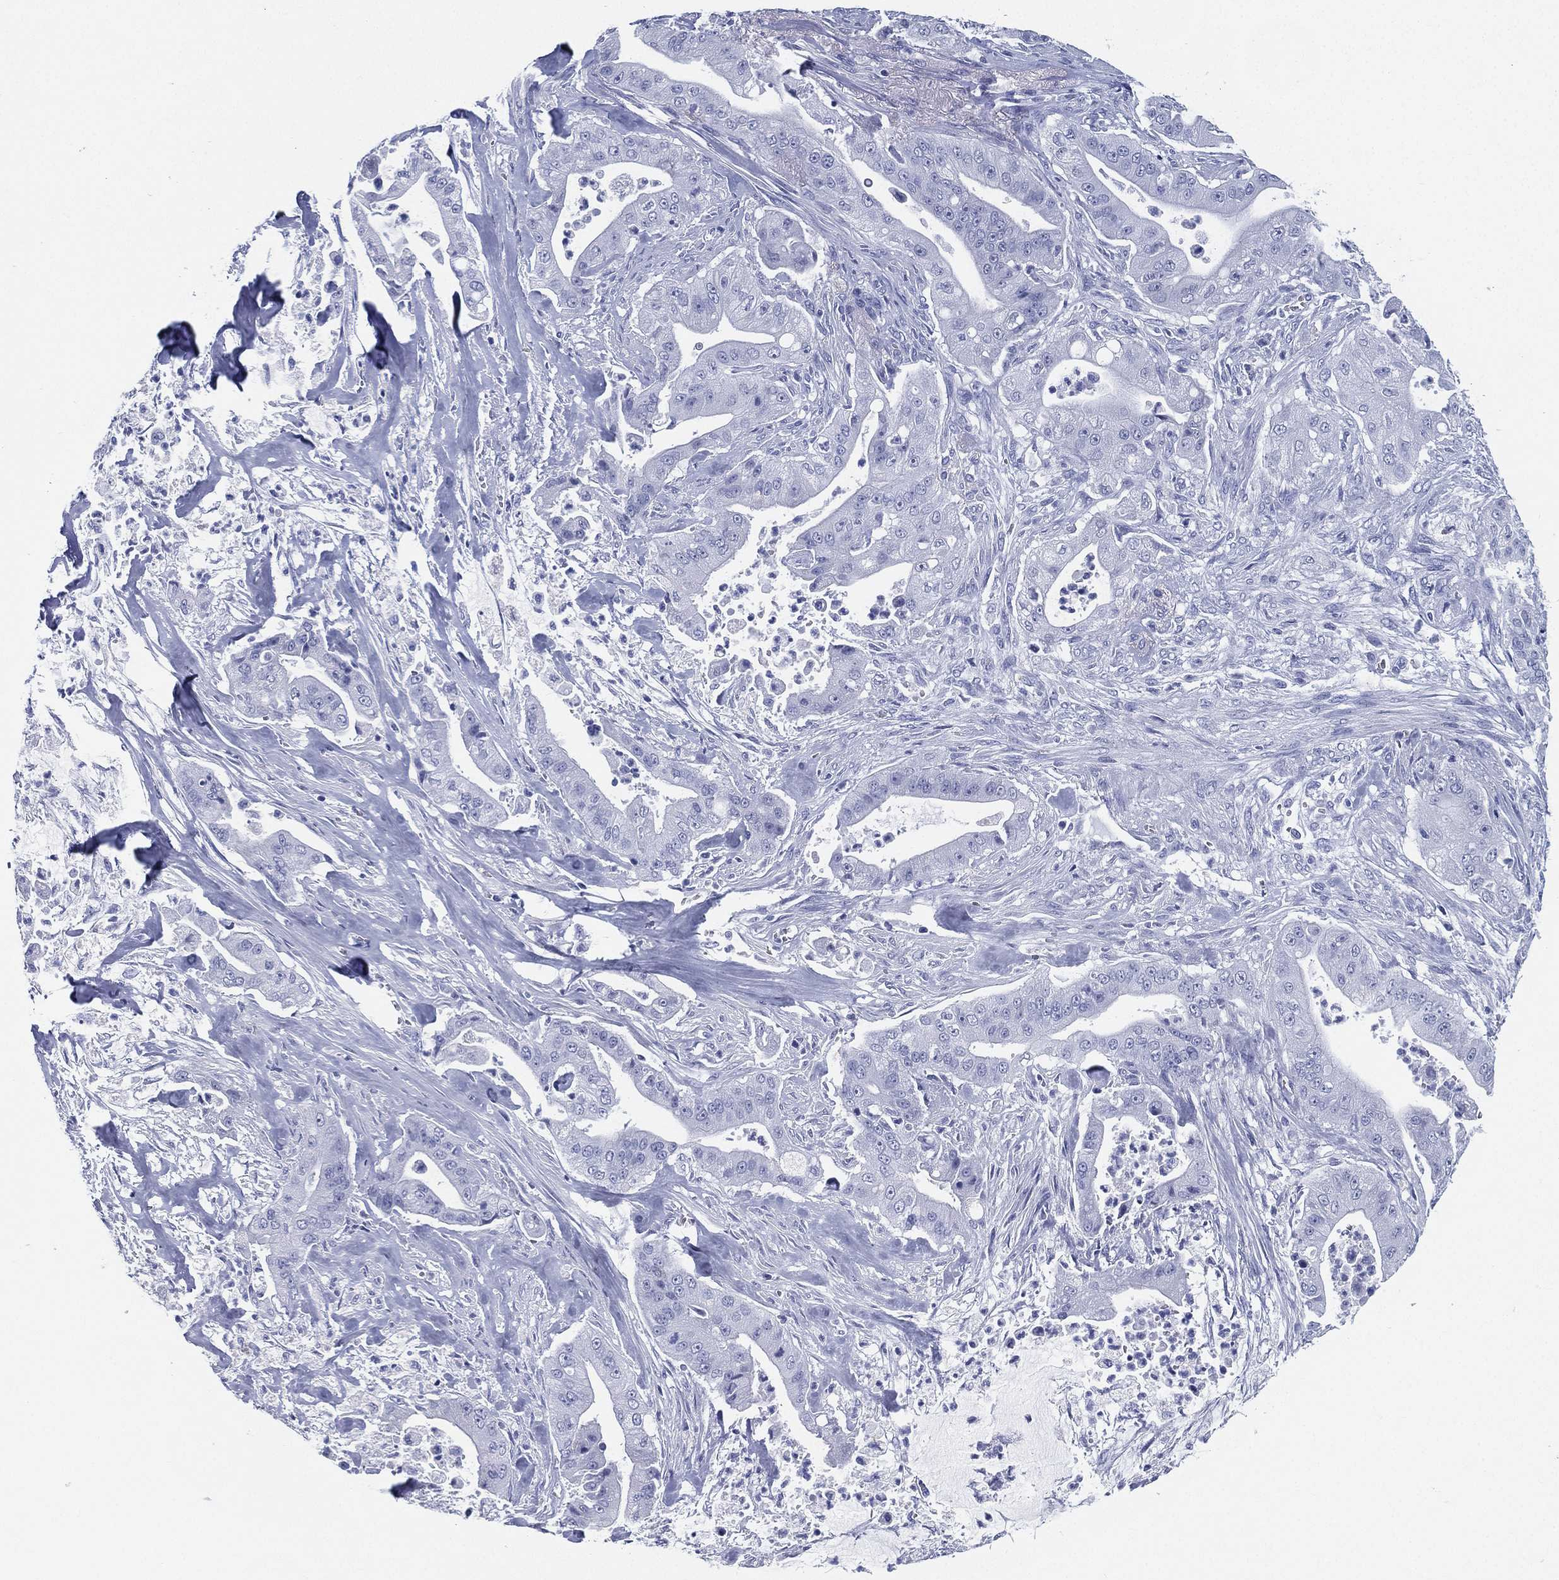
{"staining": {"intensity": "negative", "quantity": "none", "location": "none"}, "tissue": "pancreatic cancer", "cell_type": "Tumor cells", "image_type": "cancer", "snomed": [{"axis": "morphology", "description": "Normal tissue, NOS"}, {"axis": "morphology", "description": "Inflammation, NOS"}, {"axis": "morphology", "description": "Adenocarcinoma, NOS"}, {"axis": "topography", "description": "Pancreas"}], "caption": "Protein analysis of pancreatic cancer demonstrates no significant staining in tumor cells.", "gene": "ATP1B2", "patient": {"sex": "male", "age": 57}}